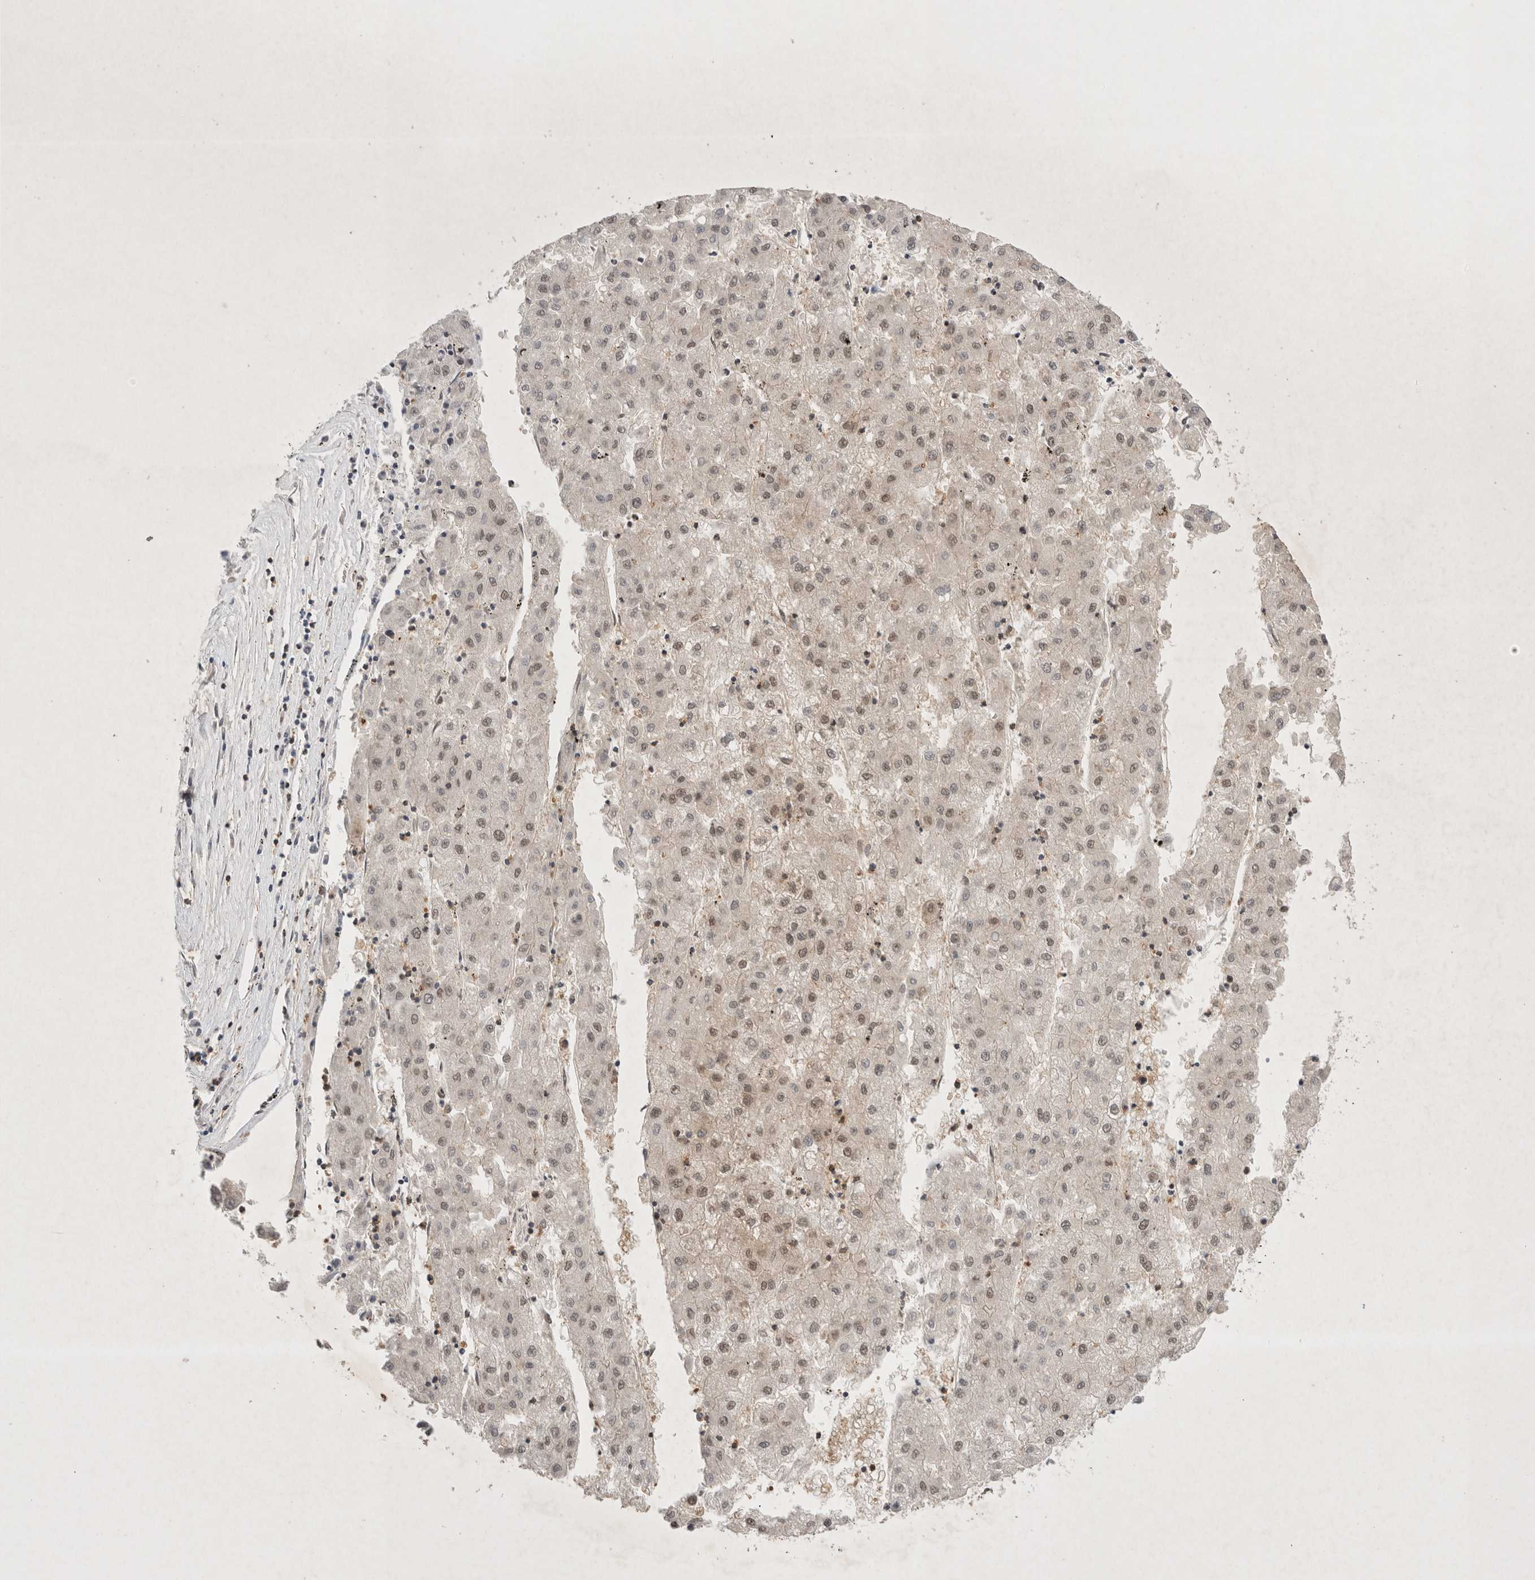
{"staining": {"intensity": "weak", "quantity": "25%-75%", "location": "nuclear"}, "tissue": "liver cancer", "cell_type": "Tumor cells", "image_type": "cancer", "snomed": [{"axis": "morphology", "description": "Carcinoma, Hepatocellular, NOS"}, {"axis": "topography", "description": "Liver"}], "caption": "Tumor cells display low levels of weak nuclear staining in about 25%-75% of cells in human liver cancer.", "gene": "WIPF2", "patient": {"sex": "male", "age": 72}}